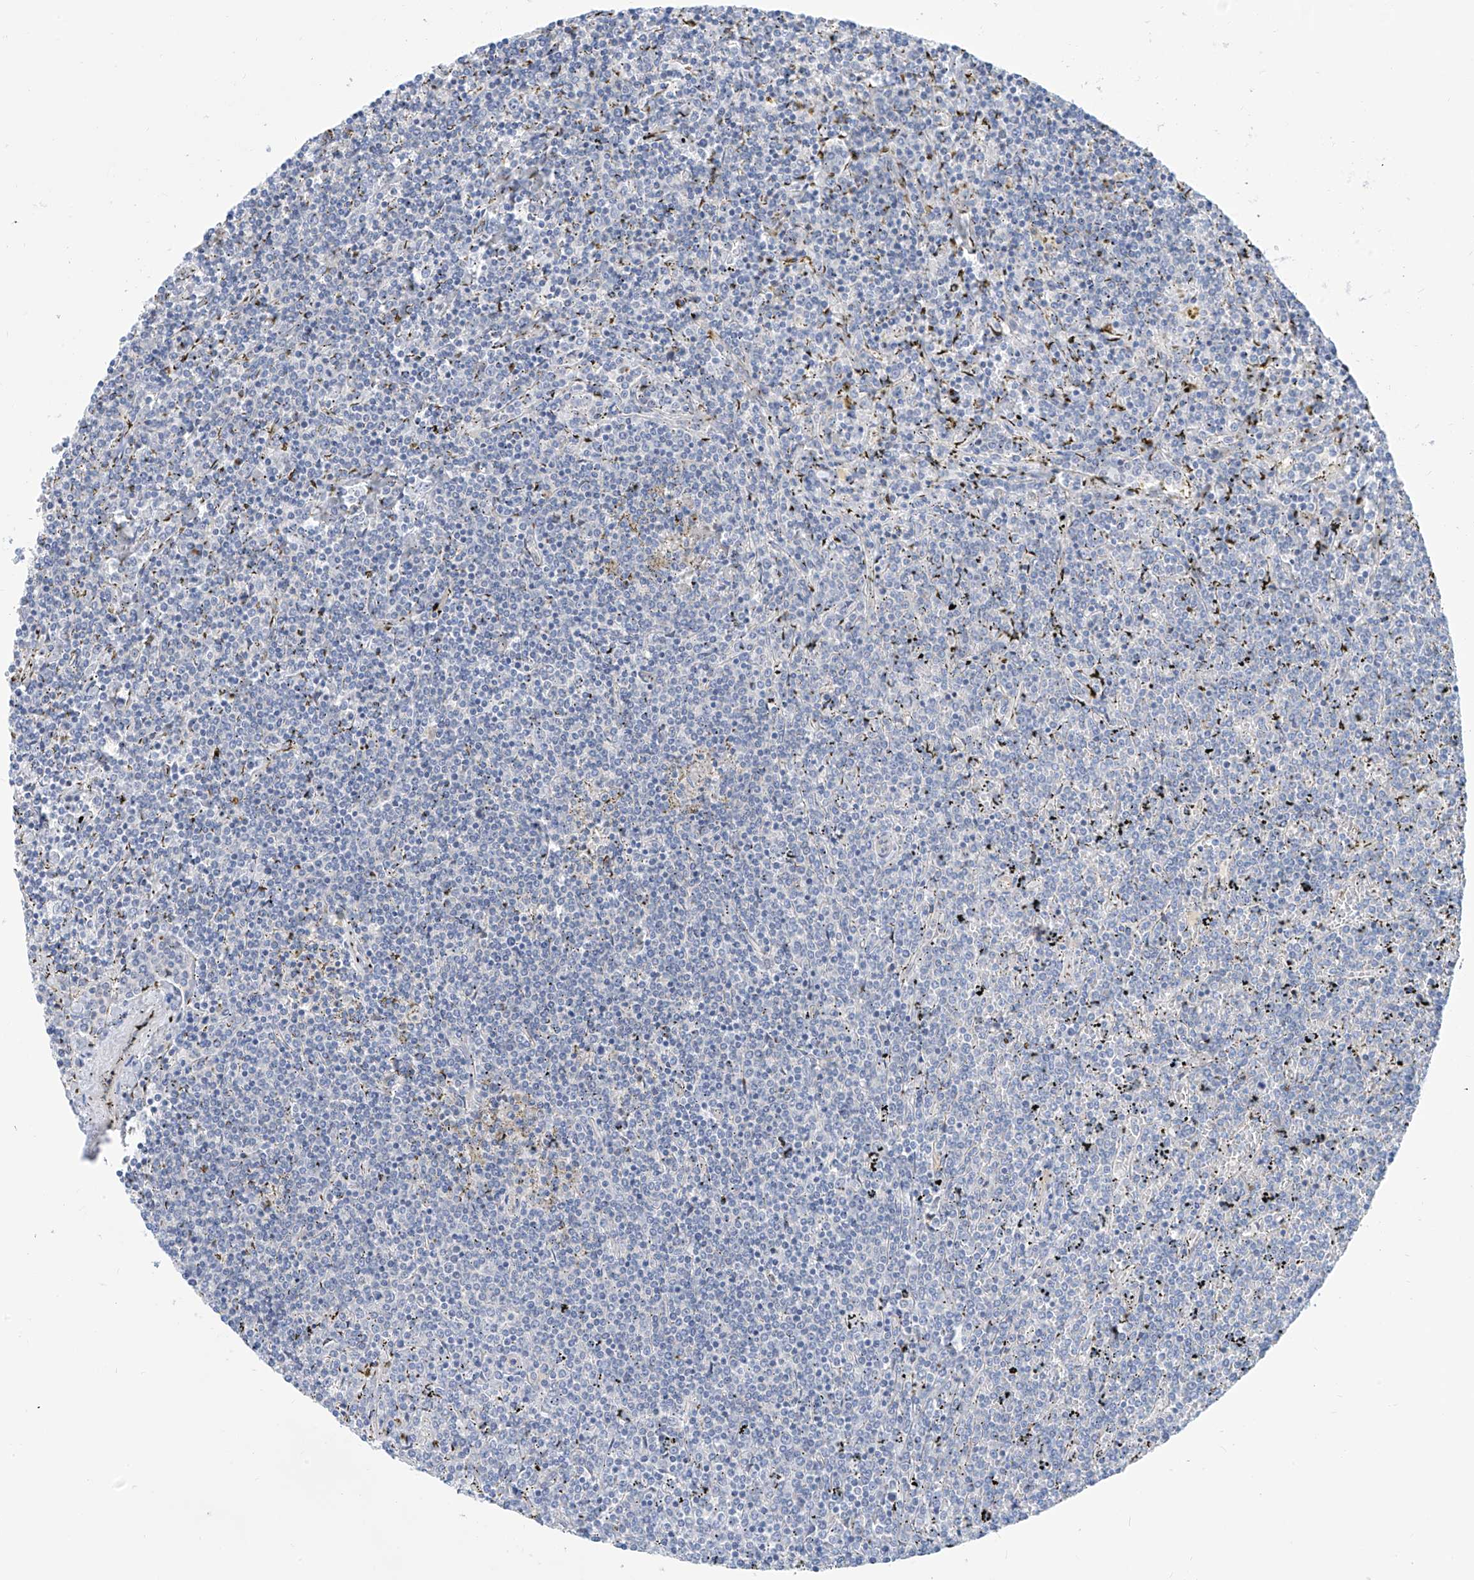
{"staining": {"intensity": "negative", "quantity": "none", "location": "none"}, "tissue": "lymphoma", "cell_type": "Tumor cells", "image_type": "cancer", "snomed": [{"axis": "morphology", "description": "Malignant lymphoma, non-Hodgkin's type, Low grade"}, {"axis": "topography", "description": "Spleen"}], "caption": "A high-resolution photomicrograph shows immunohistochemistry (IHC) staining of low-grade malignant lymphoma, non-Hodgkin's type, which reveals no significant staining in tumor cells.", "gene": "PIK3C2B", "patient": {"sex": "female", "age": 19}}